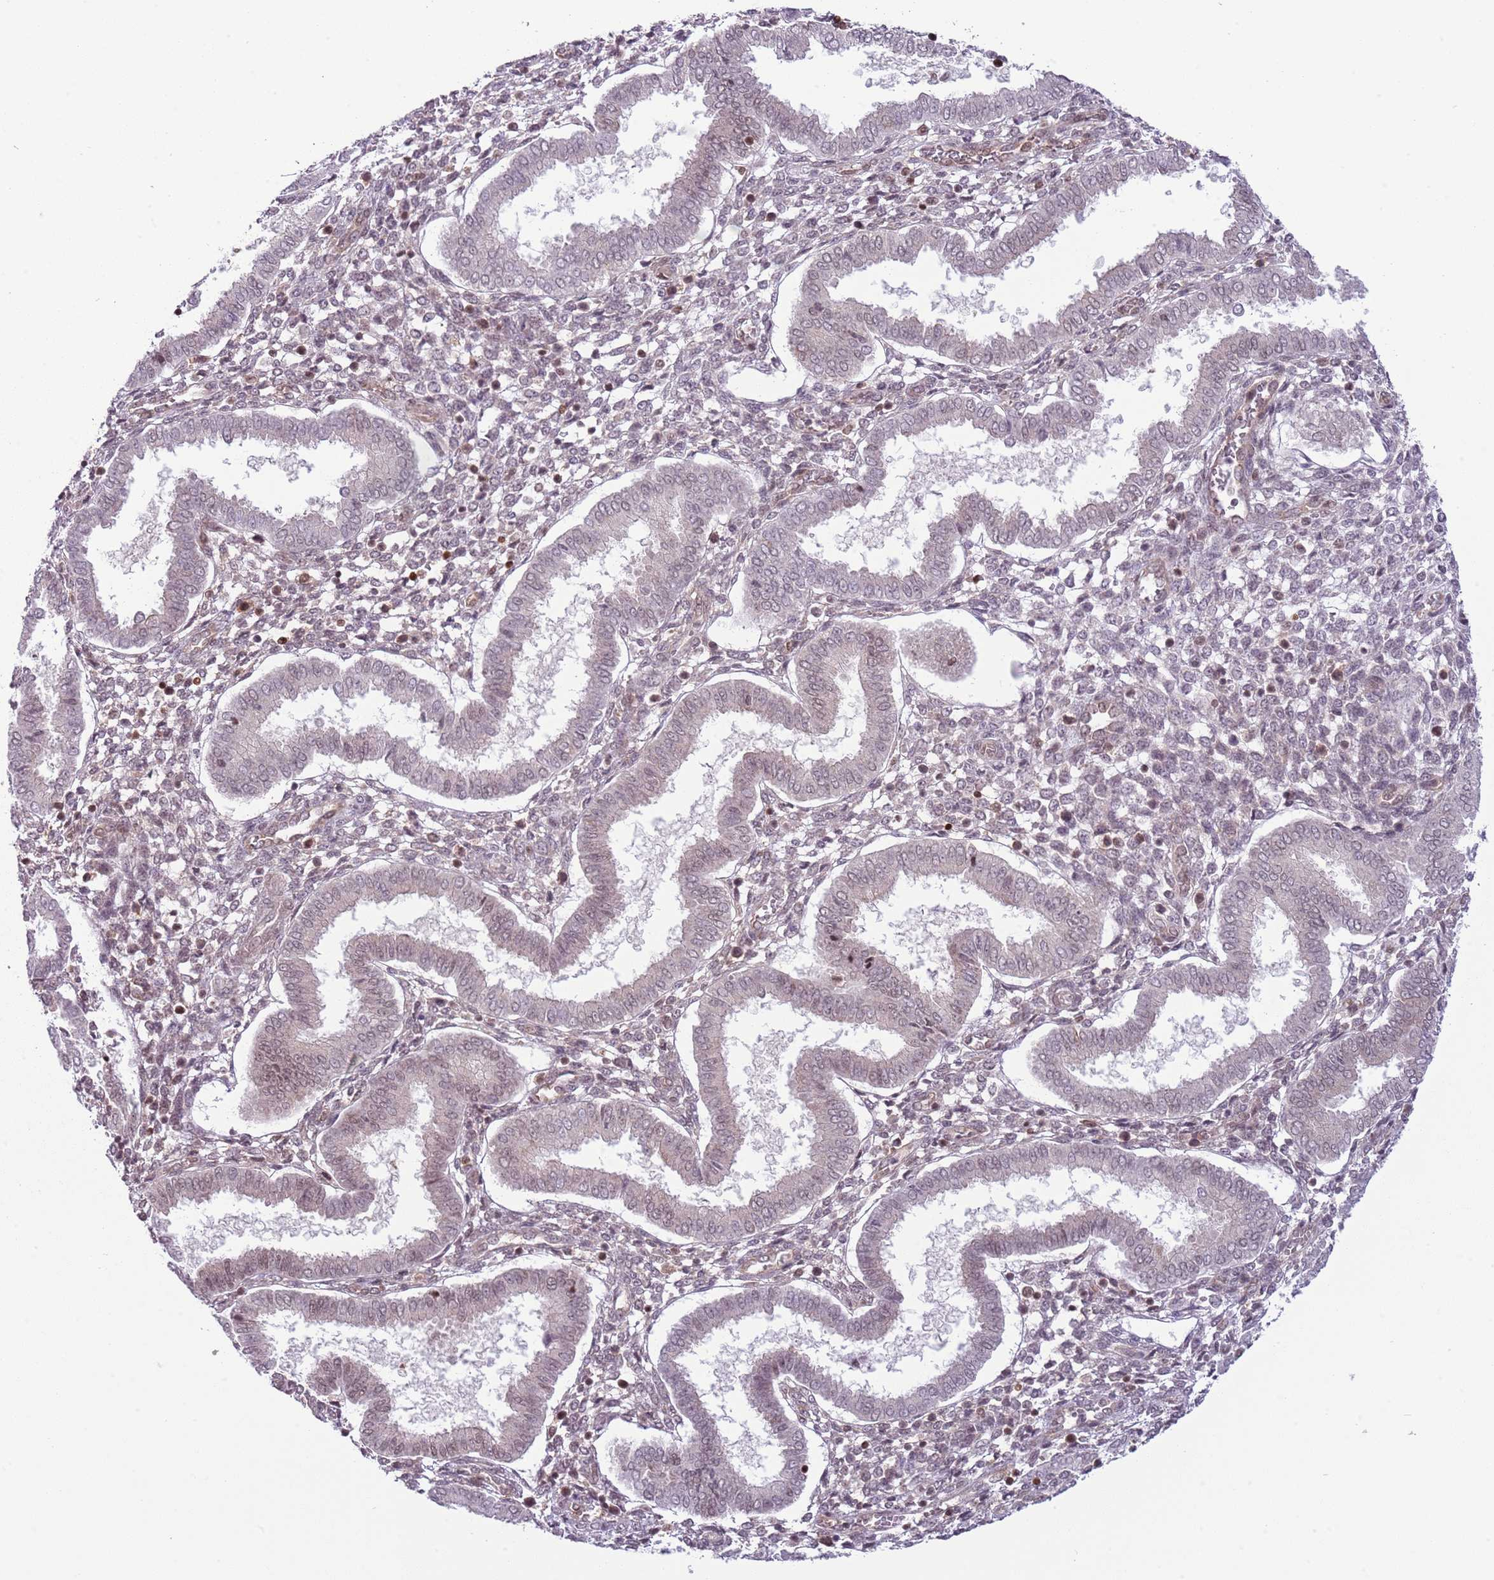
{"staining": {"intensity": "weak", "quantity": "25%-75%", "location": "nuclear"}, "tissue": "endometrium", "cell_type": "Cells in endometrial stroma", "image_type": "normal", "snomed": [{"axis": "morphology", "description": "Normal tissue, NOS"}, {"axis": "topography", "description": "Endometrium"}], "caption": "The photomicrograph shows immunohistochemical staining of benign endometrium. There is weak nuclear staining is seen in approximately 25%-75% of cells in endometrial stroma. (DAB (3,3'-diaminobenzidine) = brown stain, brightfield microscopy at high magnification).", "gene": "SELENOH", "patient": {"sex": "female", "age": 24}}